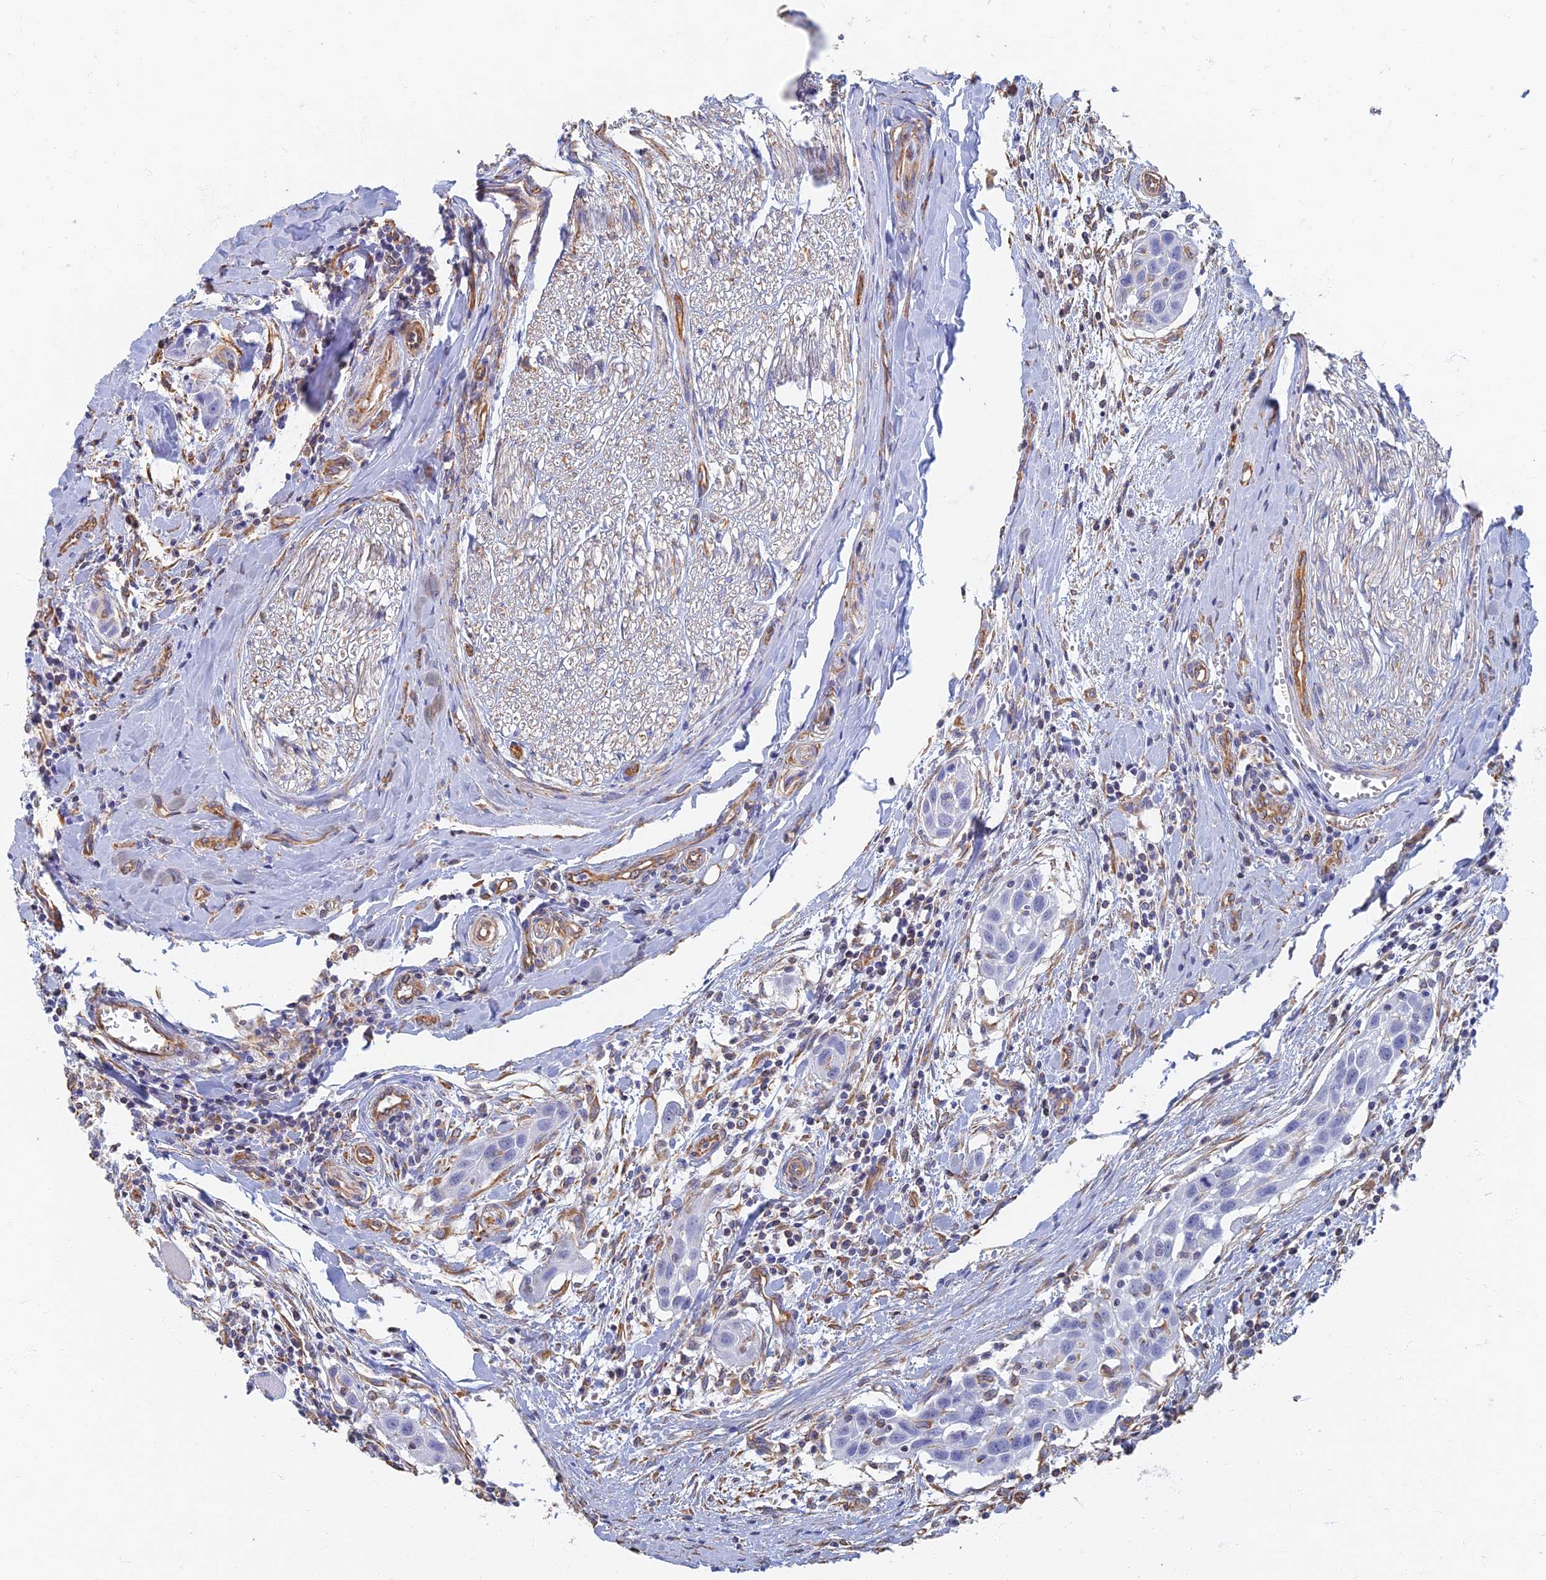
{"staining": {"intensity": "negative", "quantity": "none", "location": "none"}, "tissue": "head and neck cancer", "cell_type": "Tumor cells", "image_type": "cancer", "snomed": [{"axis": "morphology", "description": "Squamous cell carcinoma, NOS"}, {"axis": "topography", "description": "Oral tissue"}, {"axis": "topography", "description": "Head-Neck"}], "caption": "This is an IHC image of squamous cell carcinoma (head and neck). There is no positivity in tumor cells.", "gene": "RMC1", "patient": {"sex": "female", "age": 50}}